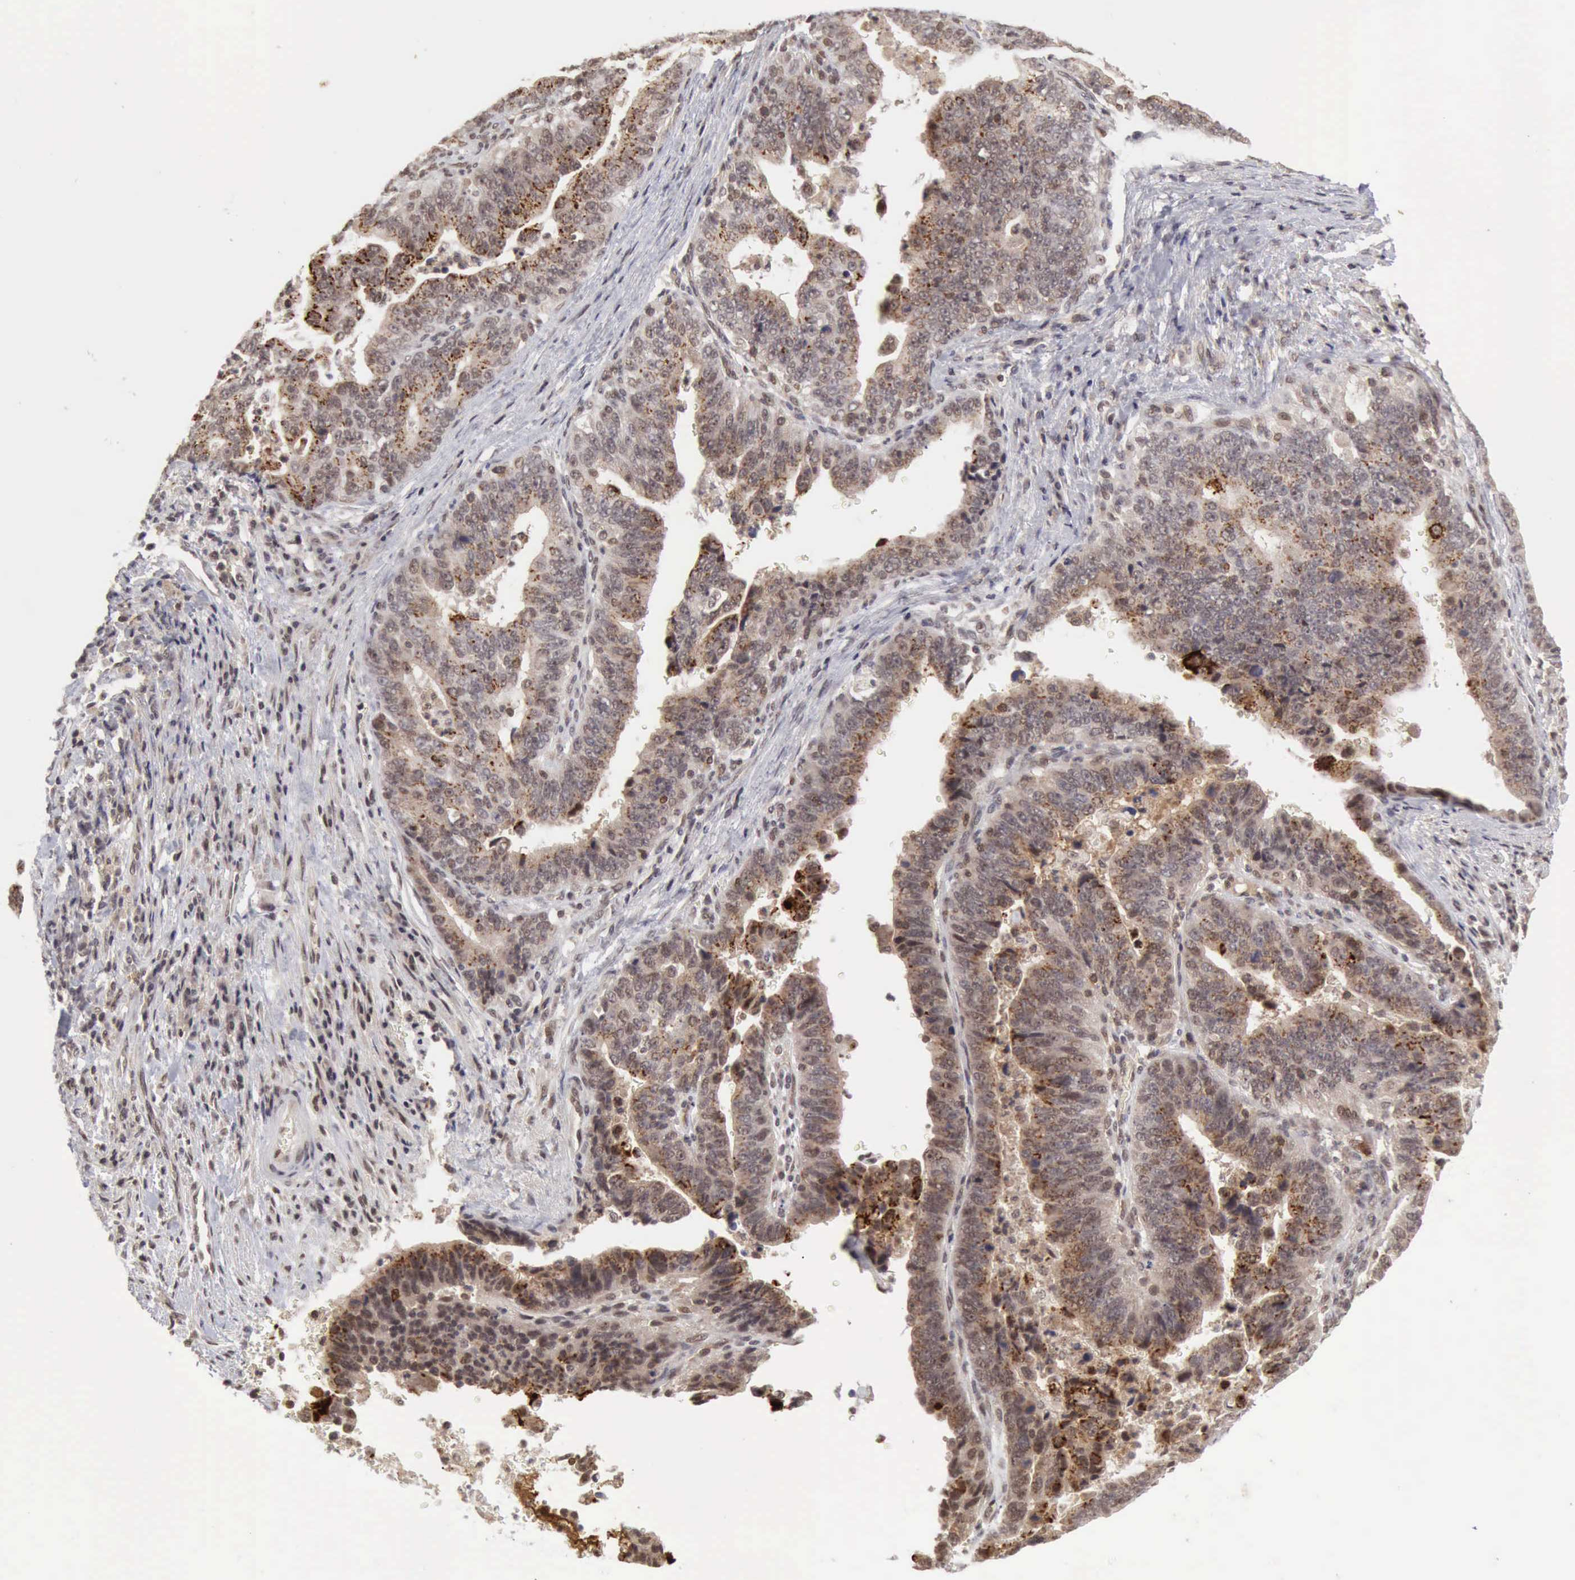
{"staining": {"intensity": "weak", "quantity": ">75%", "location": "cytoplasmic/membranous"}, "tissue": "stomach cancer", "cell_type": "Tumor cells", "image_type": "cancer", "snomed": [{"axis": "morphology", "description": "Adenocarcinoma, NOS"}, {"axis": "topography", "description": "Stomach, upper"}], "caption": "Immunohistochemistry (DAB) staining of stomach cancer exhibits weak cytoplasmic/membranous protein staining in approximately >75% of tumor cells.", "gene": "CDKN2A", "patient": {"sex": "female", "age": 50}}